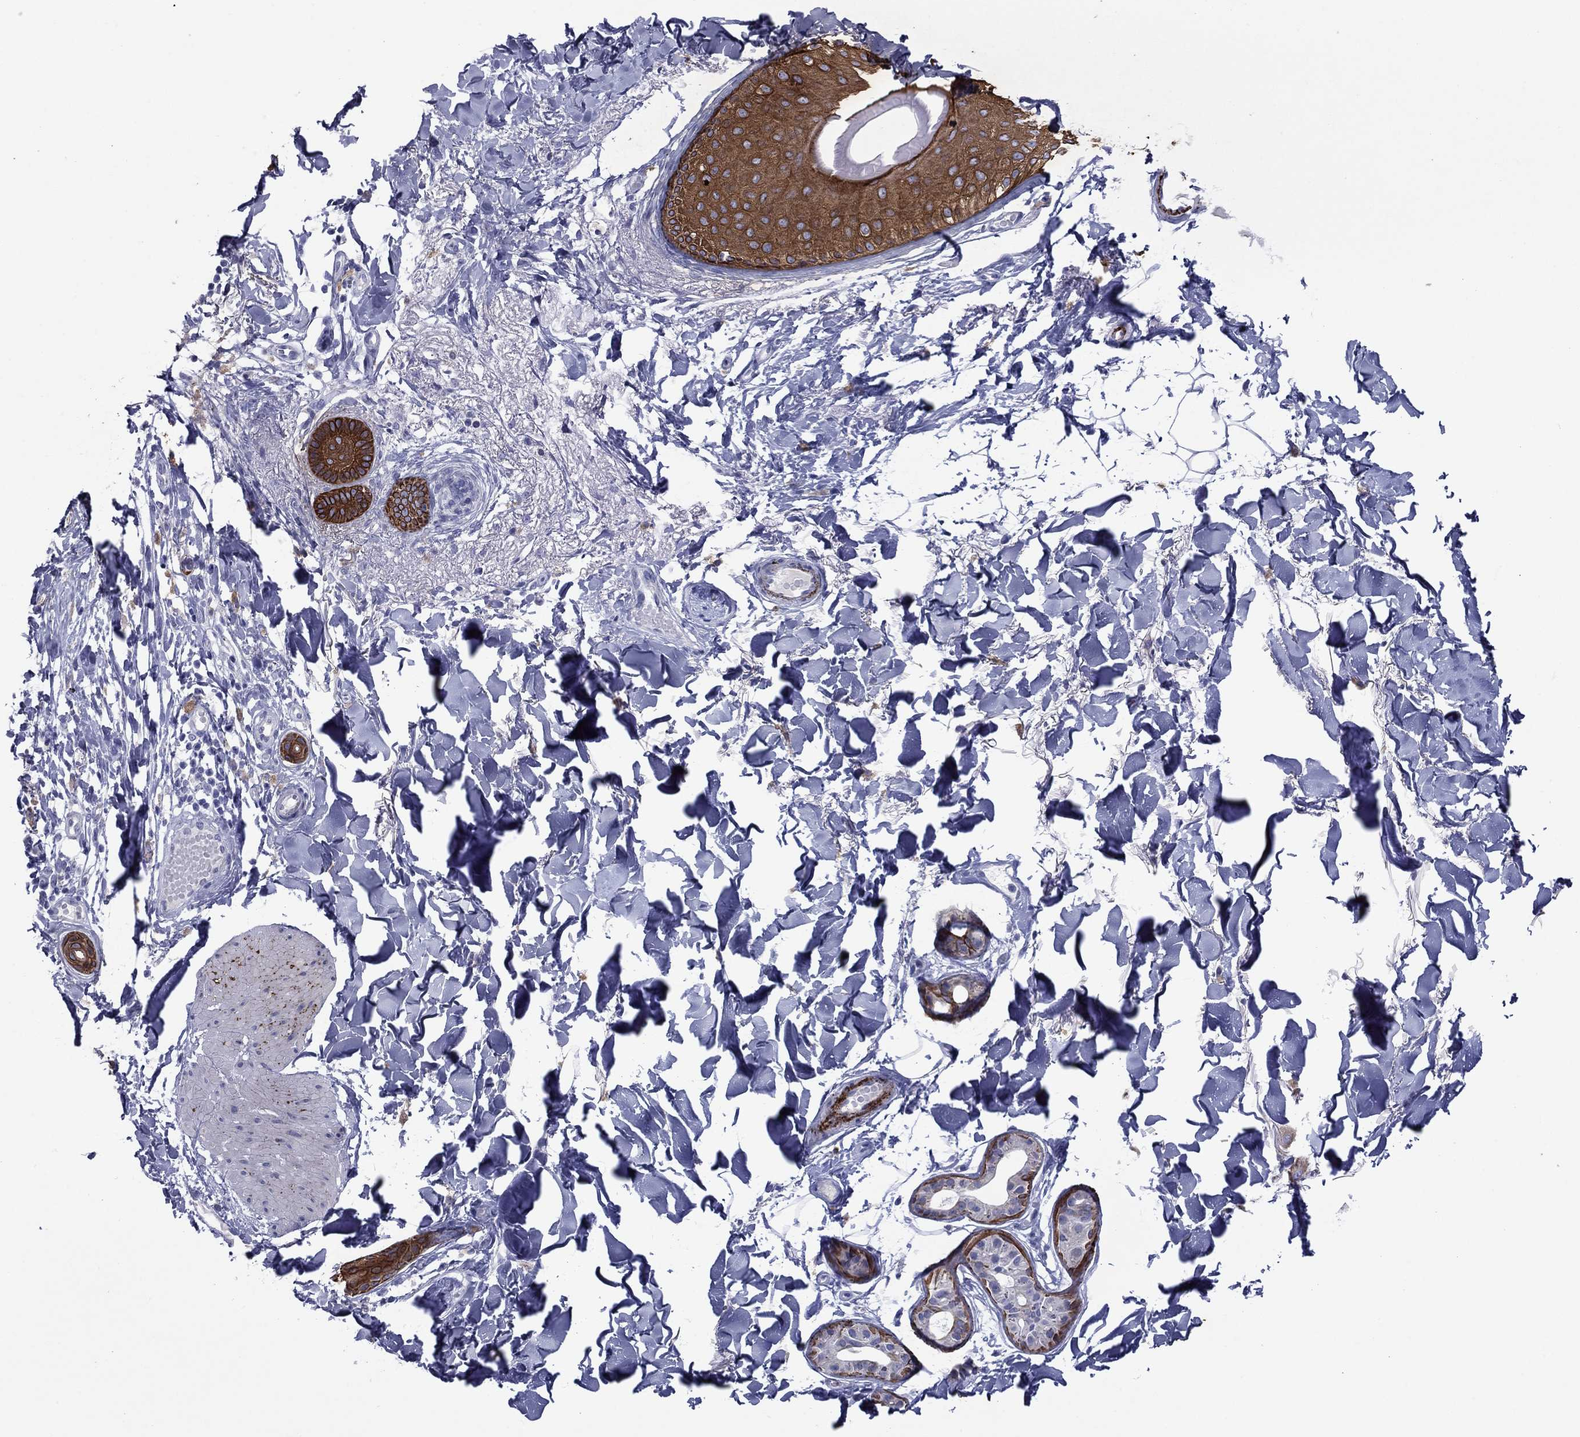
{"staining": {"intensity": "strong", "quantity": ">75%", "location": "cytoplasmic/membranous,nuclear"}, "tissue": "skin cancer", "cell_type": "Tumor cells", "image_type": "cancer", "snomed": [{"axis": "morphology", "description": "Normal tissue, NOS"}, {"axis": "morphology", "description": "Basal cell carcinoma"}, {"axis": "topography", "description": "Skin"}], "caption": "Skin cancer (basal cell carcinoma) was stained to show a protein in brown. There is high levels of strong cytoplasmic/membranous and nuclear staining in approximately >75% of tumor cells.", "gene": "TMPRSS11A", "patient": {"sex": "male", "age": 84}}